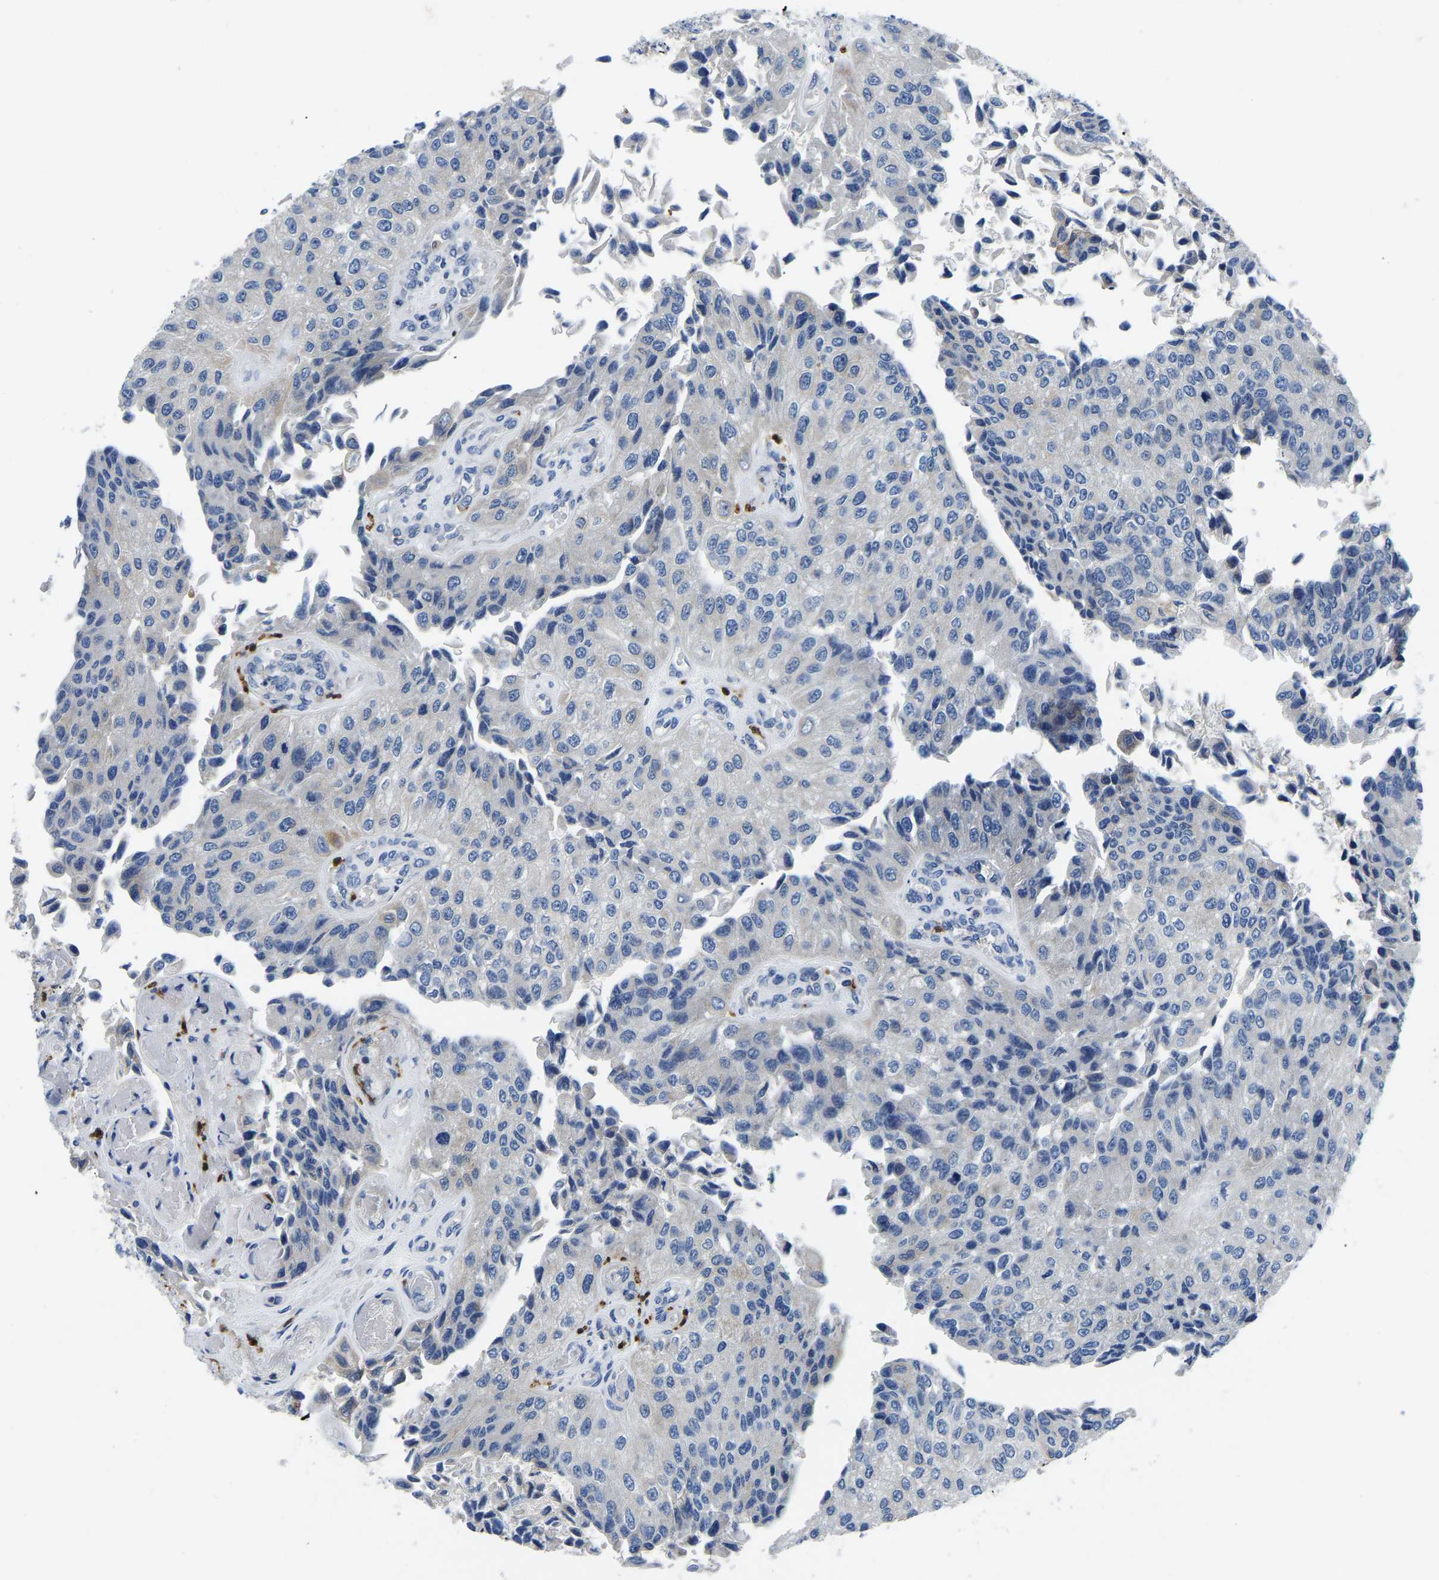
{"staining": {"intensity": "negative", "quantity": "none", "location": "none"}, "tissue": "urothelial cancer", "cell_type": "Tumor cells", "image_type": "cancer", "snomed": [{"axis": "morphology", "description": "Urothelial carcinoma, High grade"}, {"axis": "topography", "description": "Kidney"}, {"axis": "topography", "description": "Urinary bladder"}], "caption": "The photomicrograph exhibits no significant expression in tumor cells of urothelial carcinoma (high-grade). The staining is performed using DAB brown chromogen with nuclei counter-stained in using hematoxylin.", "gene": "TOR1B", "patient": {"sex": "male", "age": 77}}